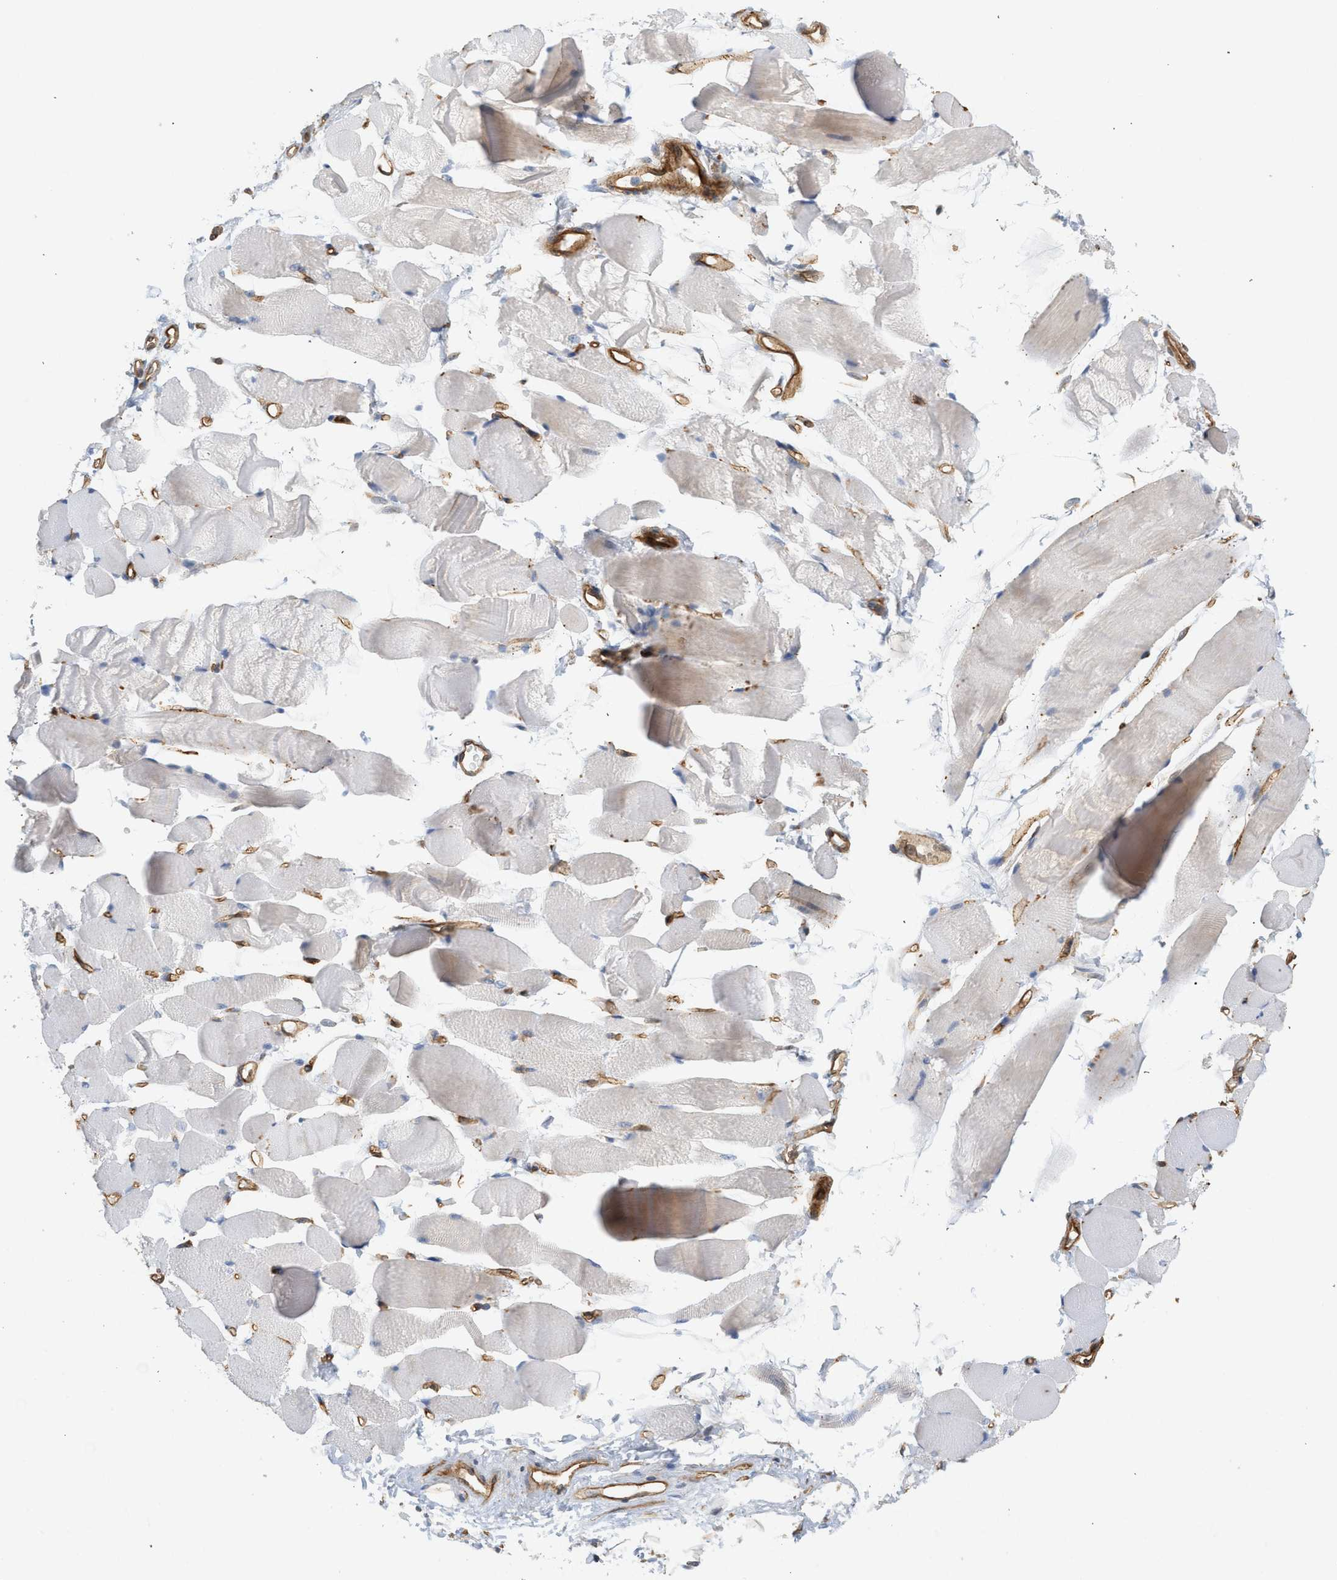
{"staining": {"intensity": "weak", "quantity": "<25%", "location": "cytoplasmic/membranous"}, "tissue": "skeletal muscle", "cell_type": "Myocytes", "image_type": "normal", "snomed": [{"axis": "morphology", "description": "Normal tissue, NOS"}, {"axis": "topography", "description": "Skeletal muscle"}, {"axis": "topography", "description": "Peripheral nerve tissue"}], "caption": "Myocytes are negative for protein expression in normal human skeletal muscle. (DAB immunohistochemistry visualized using brightfield microscopy, high magnification).", "gene": "SVOP", "patient": {"sex": "female", "age": 84}}